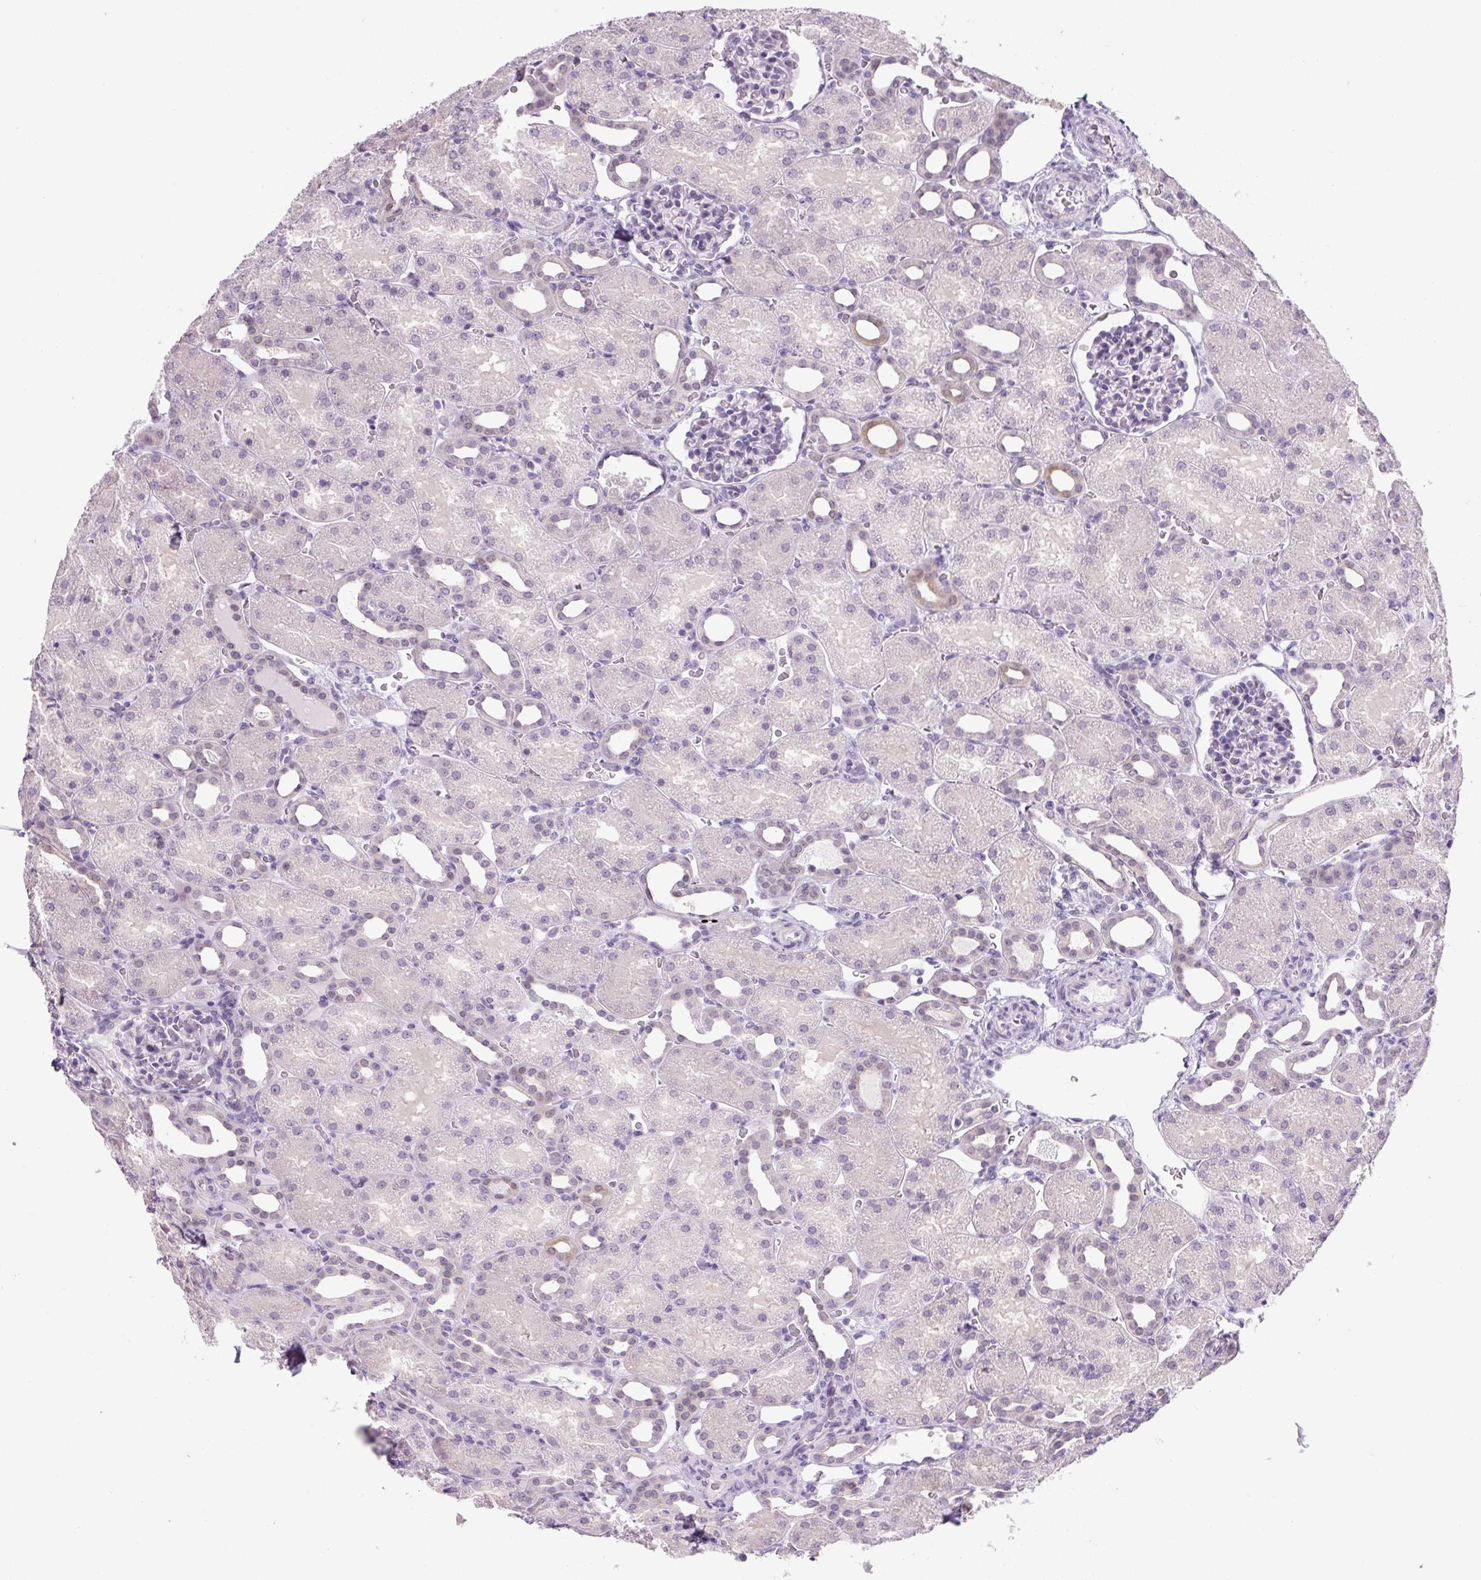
{"staining": {"intensity": "negative", "quantity": "none", "location": "none"}, "tissue": "kidney", "cell_type": "Cells in glomeruli", "image_type": "normal", "snomed": [{"axis": "morphology", "description": "Normal tissue, NOS"}, {"axis": "topography", "description": "Kidney"}], "caption": "Immunohistochemical staining of normal human kidney reveals no significant expression in cells in glomeruli. The staining is performed using DAB (3,3'-diaminobenzidine) brown chromogen with nuclei counter-stained in using hematoxylin.", "gene": "RYBP", "patient": {"sex": "male", "age": 2}}